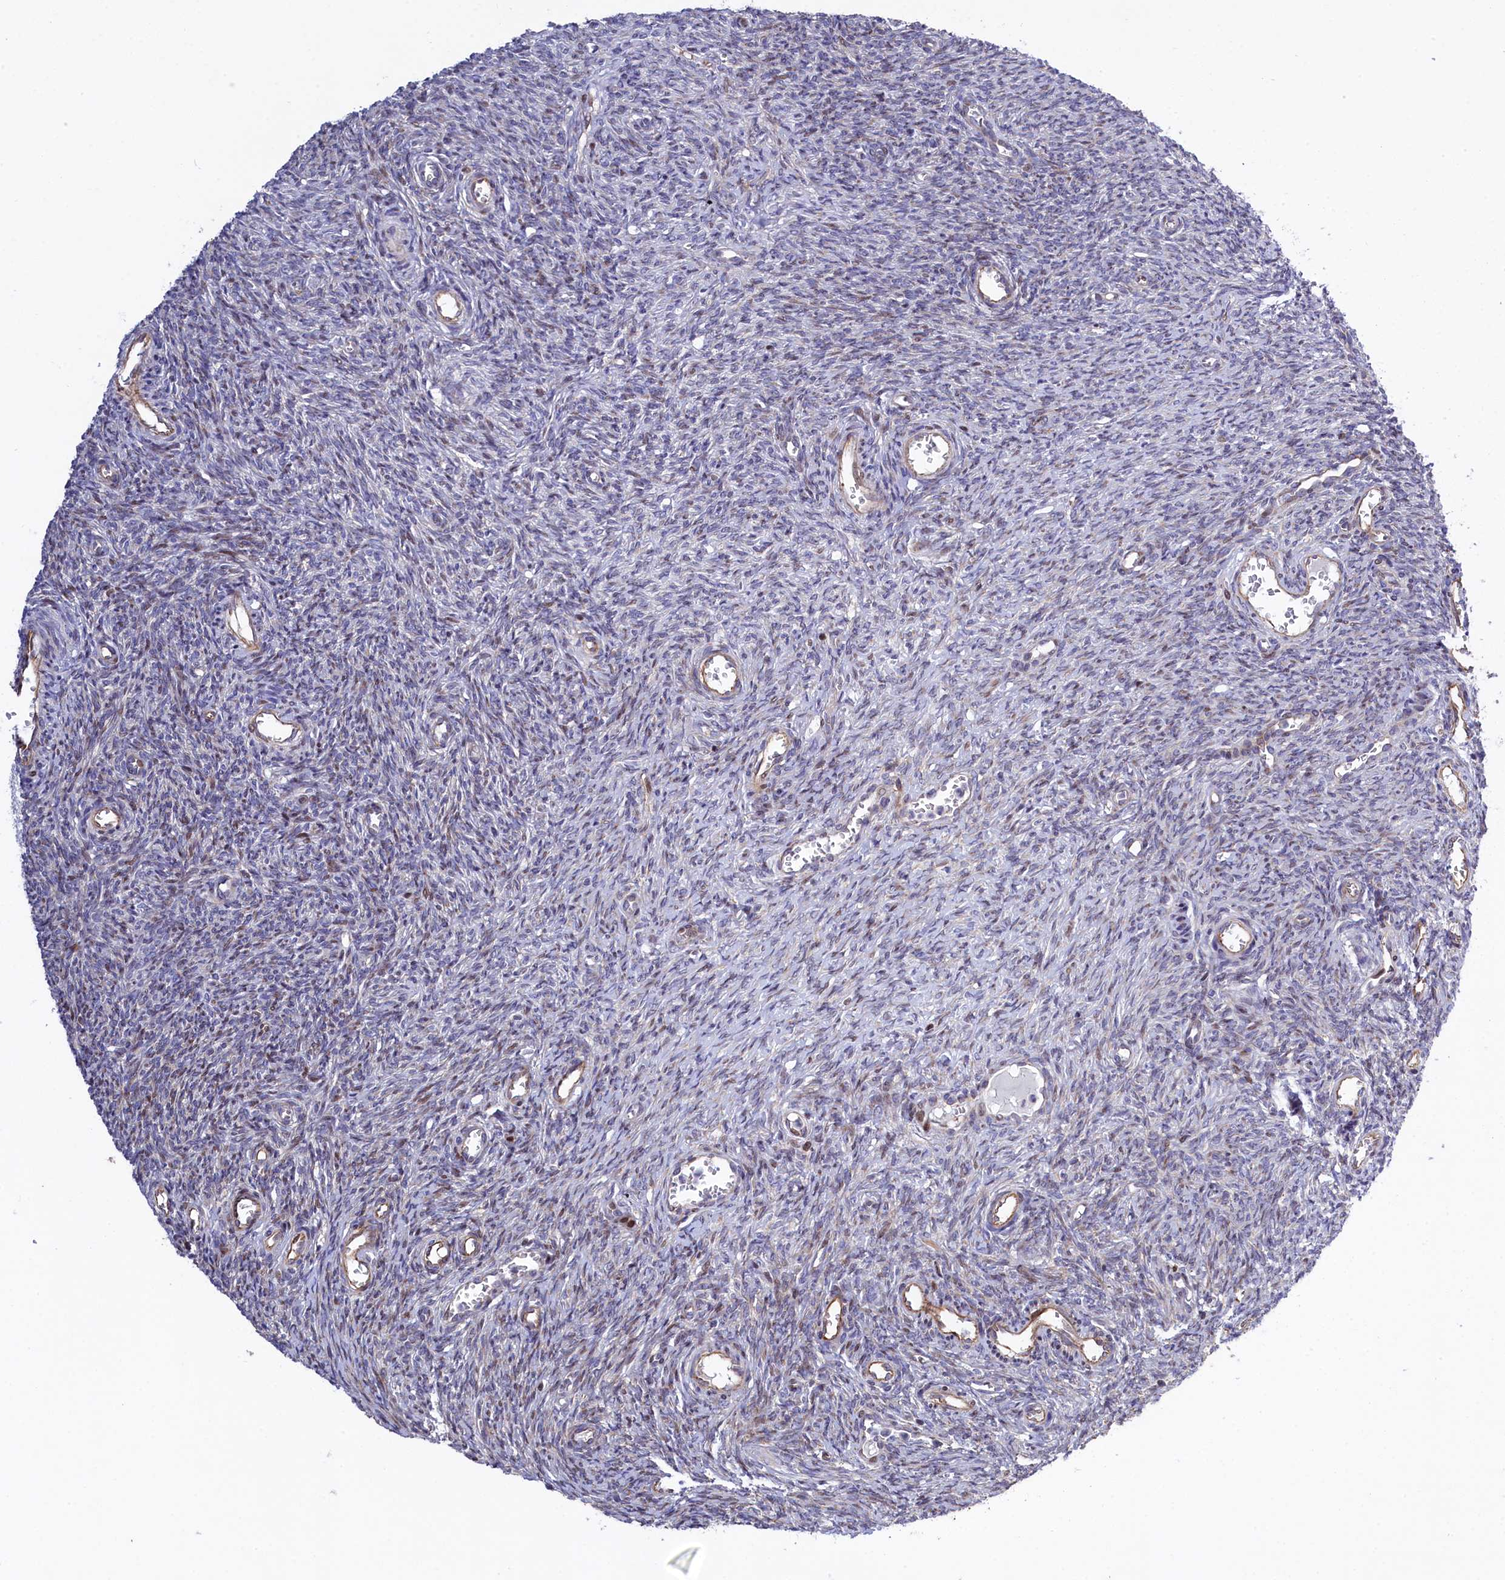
{"staining": {"intensity": "negative", "quantity": "none", "location": "none"}, "tissue": "ovary", "cell_type": "Ovarian stroma cells", "image_type": "normal", "snomed": [{"axis": "morphology", "description": "Normal tissue, NOS"}, {"axis": "topography", "description": "Ovary"}], "caption": "High magnification brightfield microscopy of normal ovary stained with DAB (3,3'-diaminobenzidine) (brown) and counterstained with hematoxylin (blue): ovarian stroma cells show no significant staining. (DAB (3,3'-diaminobenzidine) immunohistochemistry (IHC) visualized using brightfield microscopy, high magnification).", "gene": "TGDS", "patient": {"sex": "female", "age": 44}}